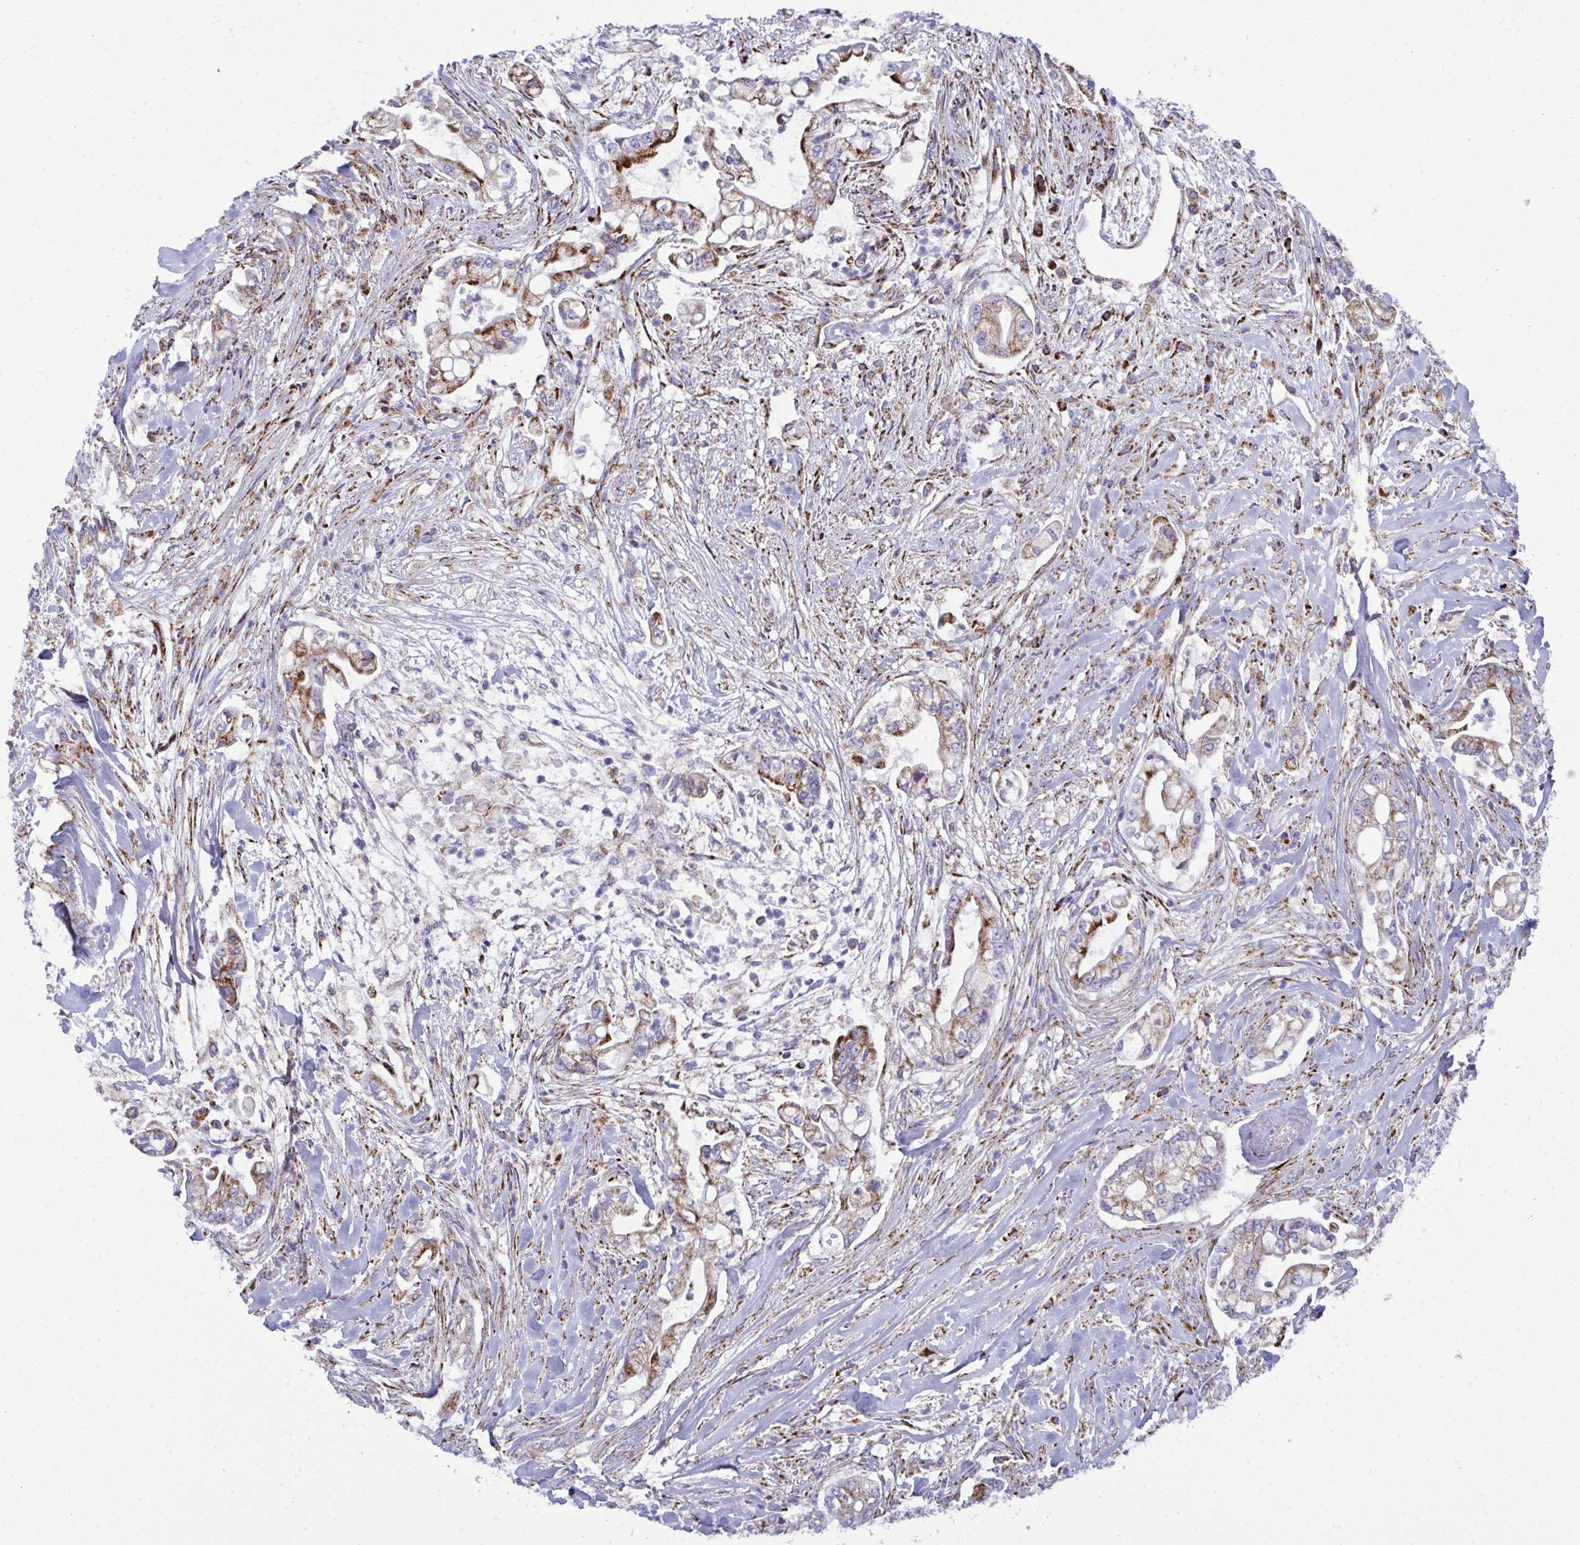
{"staining": {"intensity": "moderate", "quantity": ">75%", "location": "cytoplasmic/membranous"}, "tissue": "pancreatic cancer", "cell_type": "Tumor cells", "image_type": "cancer", "snomed": [{"axis": "morphology", "description": "Adenocarcinoma, NOS"}, {"axis": "topography", "description": "Pancreas"}], "caption": "A brown stain highlights moderate cytoplasmic/membranous staining of a protein in pancreatic cancer tumor cells.", "gene": "CSDE1", "patient": {"sex": "female", "age": 69}}